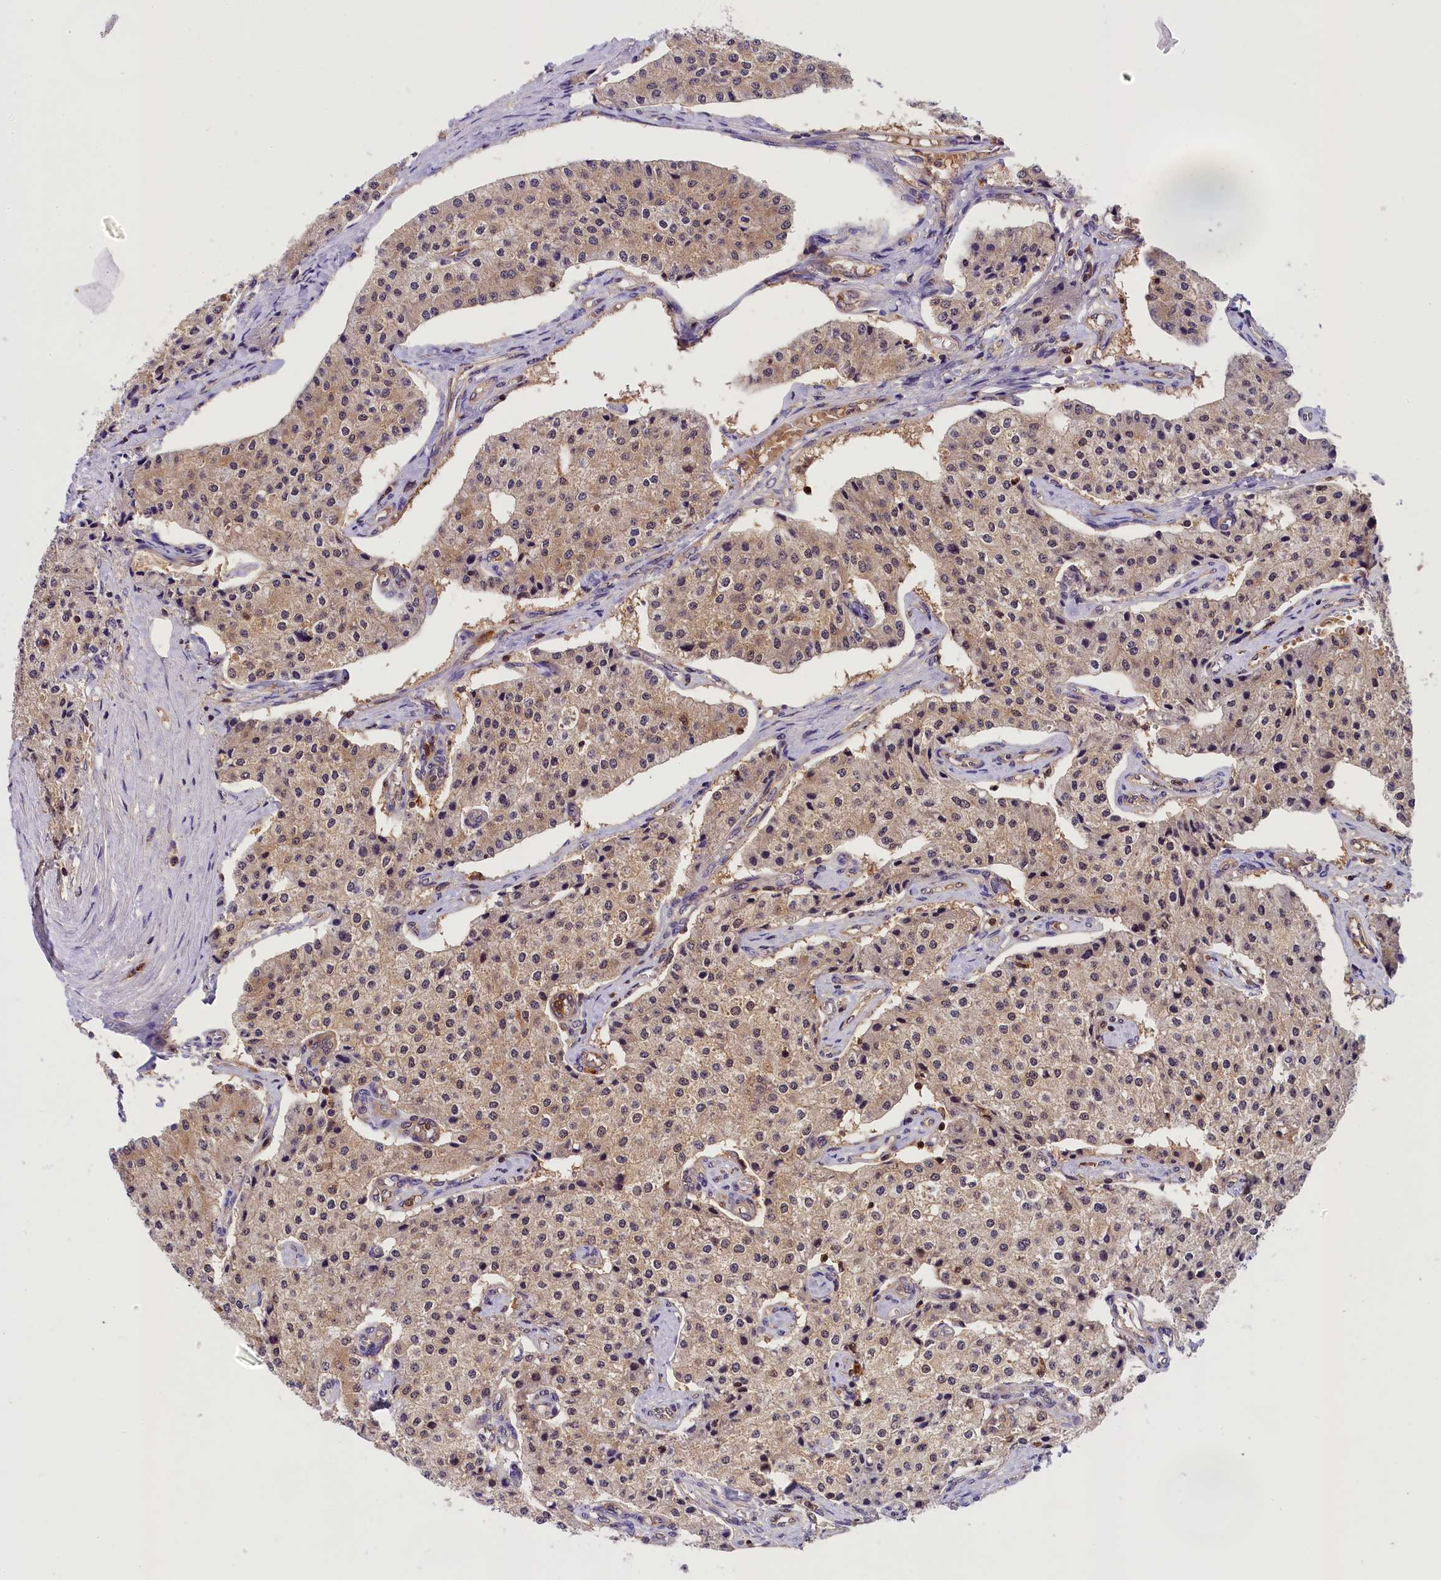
{"staining": {"intensity": "weak", "quantity": ">75%", "location": "cytoplasmic/membranous,nuclear"}, "tissue": "carcinoid", "cell_type": "Tumor cells", "image_type": "cancer", "snomed": [{"axis": "morphology", "description": "Carcinoid, malignant, NOS"}, {"axis": "topography", "description": "Colon"}], "caption": "This is a histology image of IHC staining of carcinoid, which shows weak expression in the cytoplasmic/membranous and nuclear of tumor cells.", "gene": "EIF6", "patient": {"sex": "female", "age": 52}}